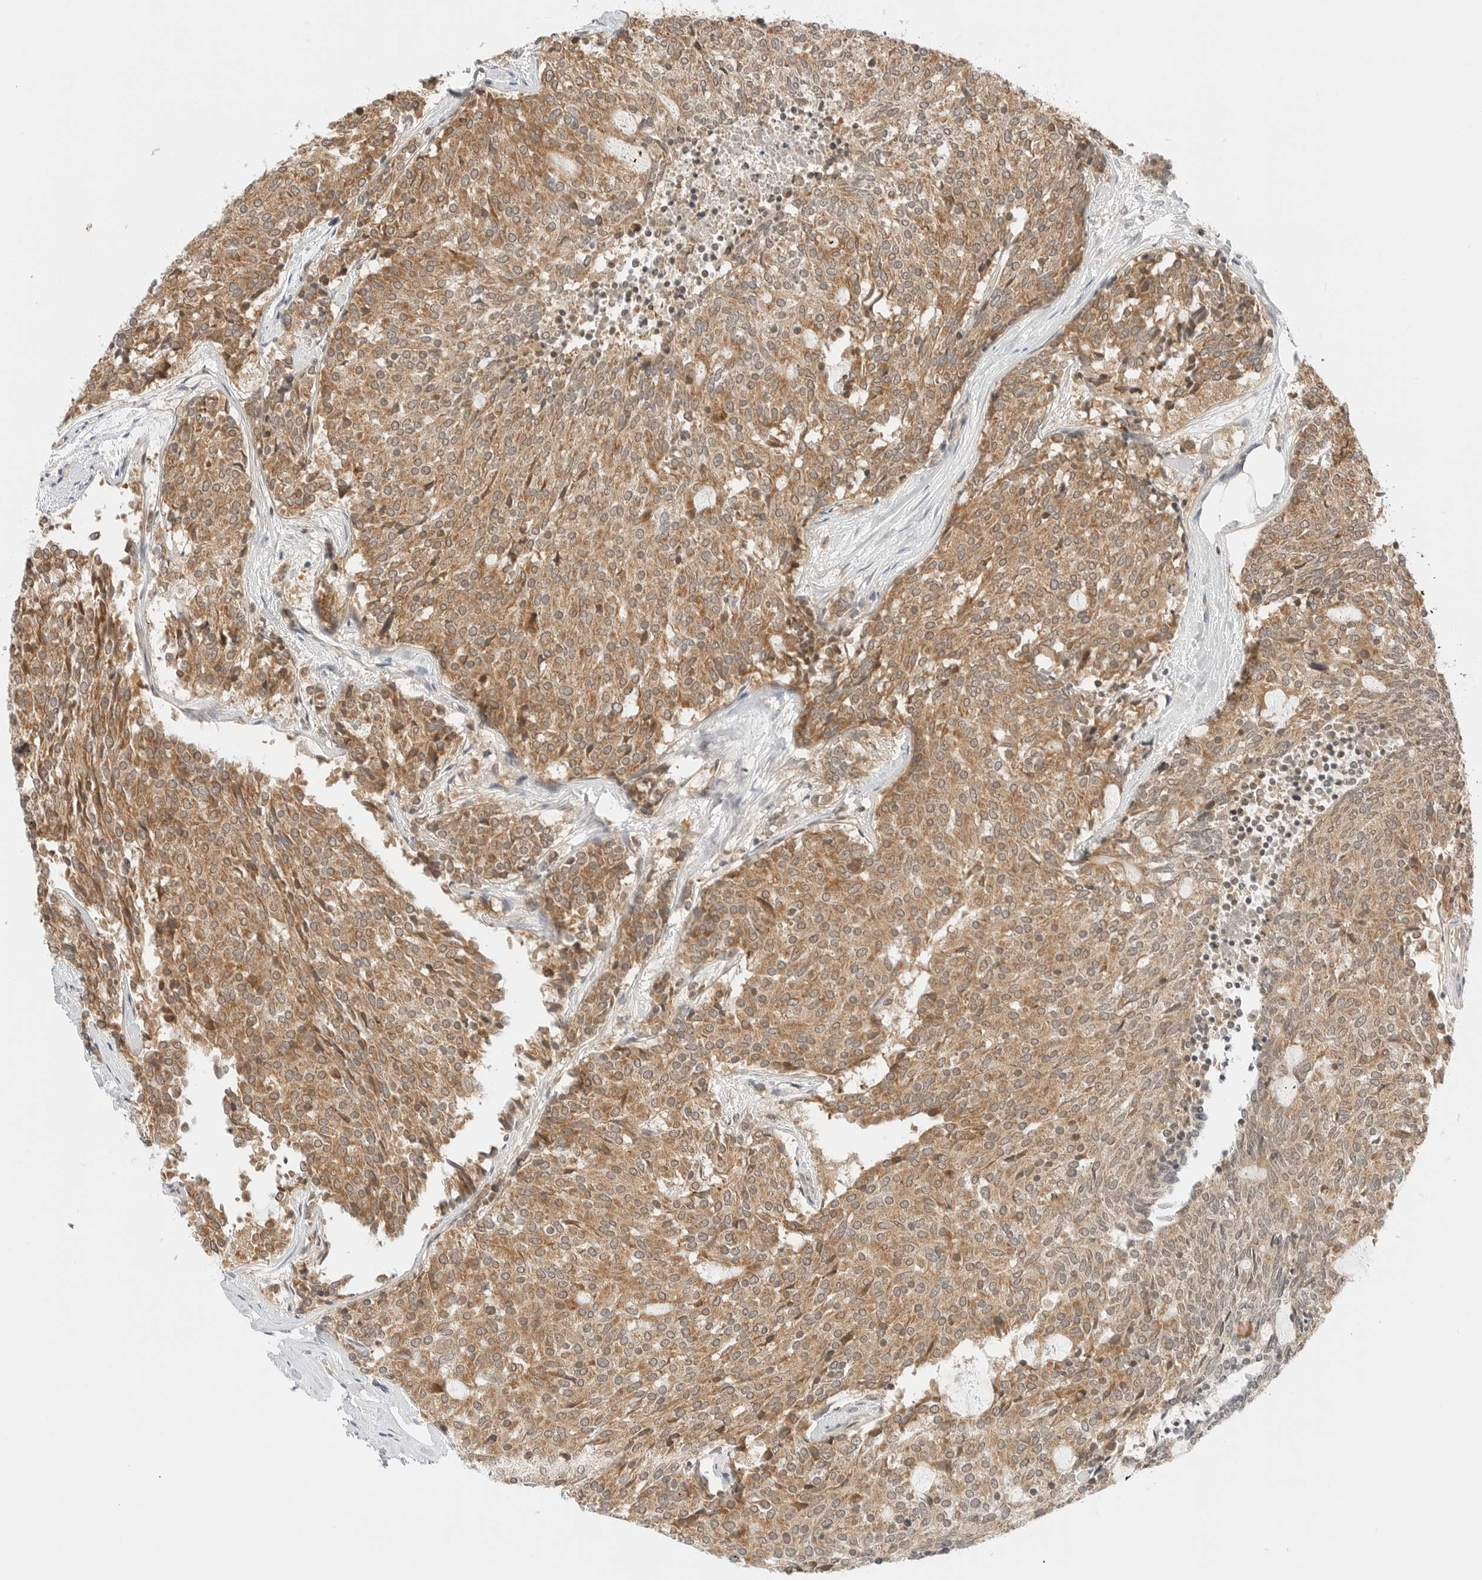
{"staining": {"intensity": "moderate", "quantity": ">75%", "location": "cytoplasmic/membranous"}, "tissue": "carcinoid", "cell_type": "Tumor cells", "image_type": "cancer", "snomed": [{"axis": "morphology", "description": "Carcinoid, malignant, NOS"}, {"axis": "topography", "description": "Pancreas"}], "caption": "Immunohistochemical staining of carcinoid displays moderate cytoplasmic/membranous protein expression in about >75% of tumor cells. The staining is performed using DAB (3,3'-diaminobenzidine) brown chromogen to label protein expression. The nuclei are counter-stained blue using hematoxylin.", "gene": "IQCC", "patient": {"sex": "female", "age": 54}}